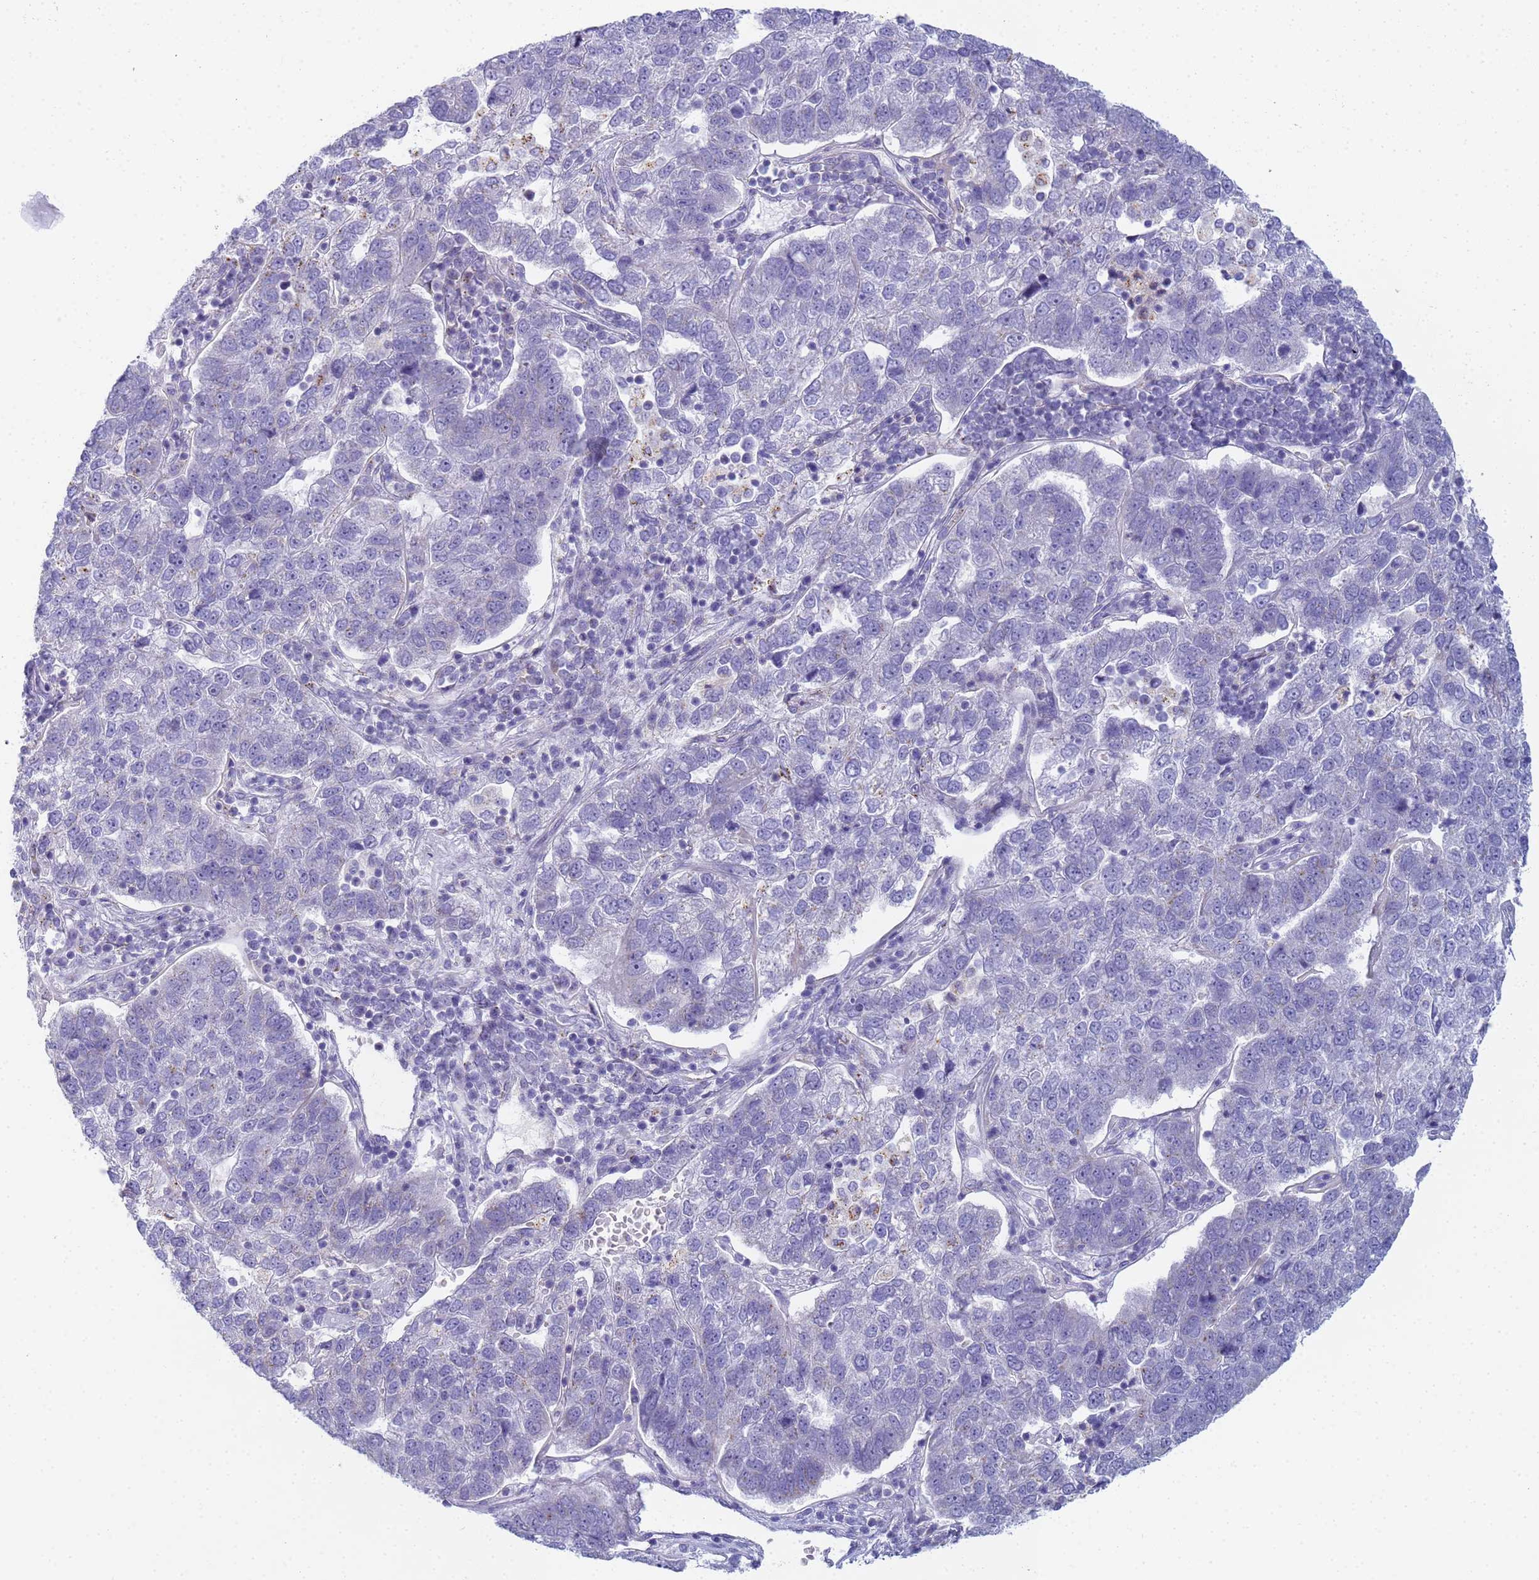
{"staining": {"intensity": "negative", "quantity": "none", "location": "none"}, "tissue": "pancreatic cancer", "cell_type": "Tumor cells", "image_type": "cancer", "snomed": [{"axis": "morphology", "description": "Adenocarcinoma, NOS"}, {"axis": "topography", "description": "Pancreas"}], "caption": "Immunohistochemistry (IHC) photomicrograph of adenocarcinoma (pancreatic) stained for a protein (brown), which displays no positivity in tumor cells.", "gene": "CR1", "patient": {"sex": "female", "age": 61}}